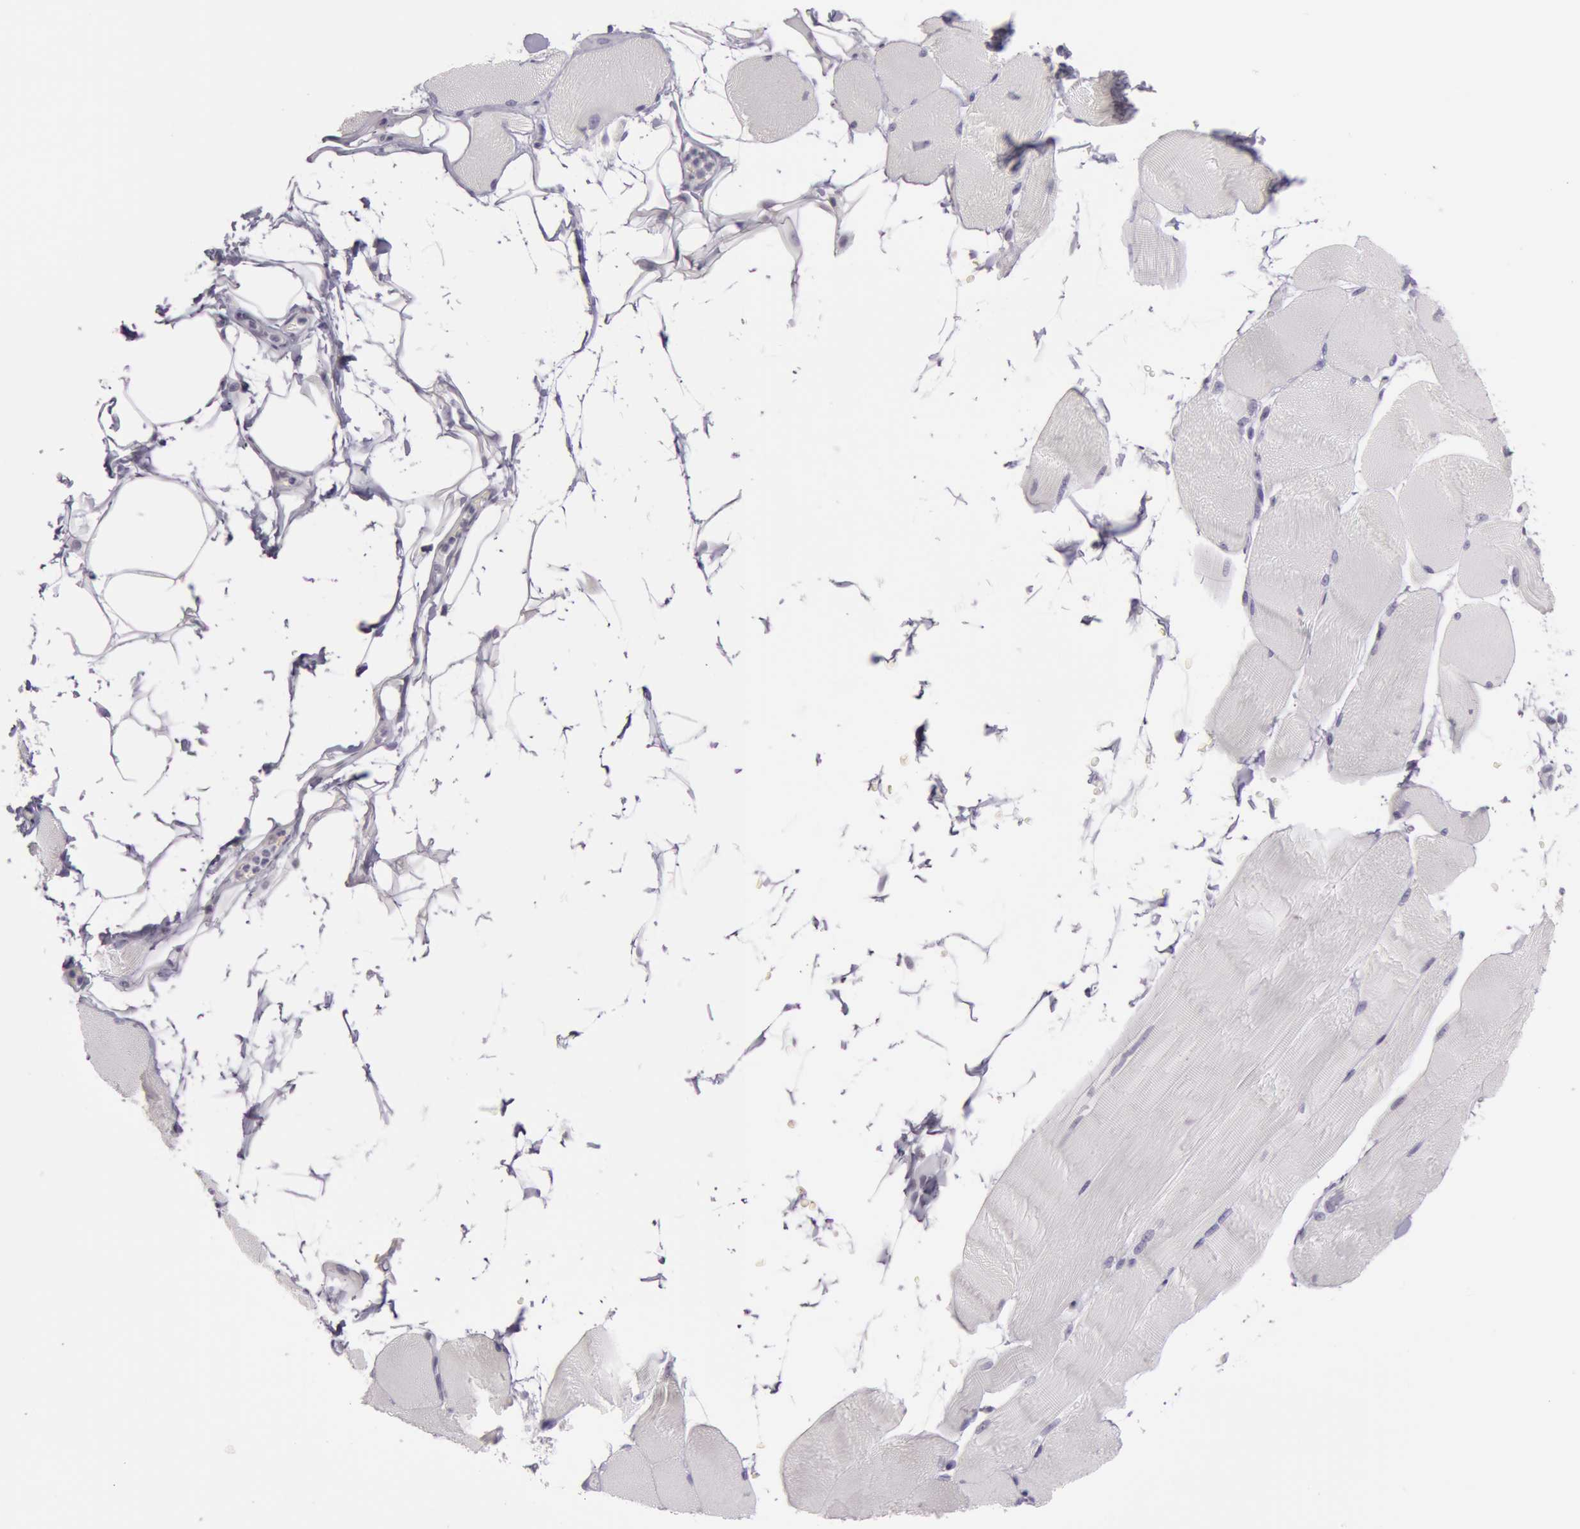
{"staining": {"intensity": "negative", "quantity": "none", "location": "none"}, "tissue": "skeletal muscle", "cell_type": "Myocytes", "image_type": "normal", "snomed": [{"axis": "morphology", "description": "Normal tissue, NOS"}, {"axis": "topography", "description": "Skeletal muscle"}, {"axis": "topography", "description": "Parathyroid gland"}], "caption": "DAB (3,3'-diaminobenzidine) immunohistochemical staining of benign human skeletal muscle displays no significant staining in myocytes.", "gene": "AMACR", "patient": {"sex": "female", "age": 37}}